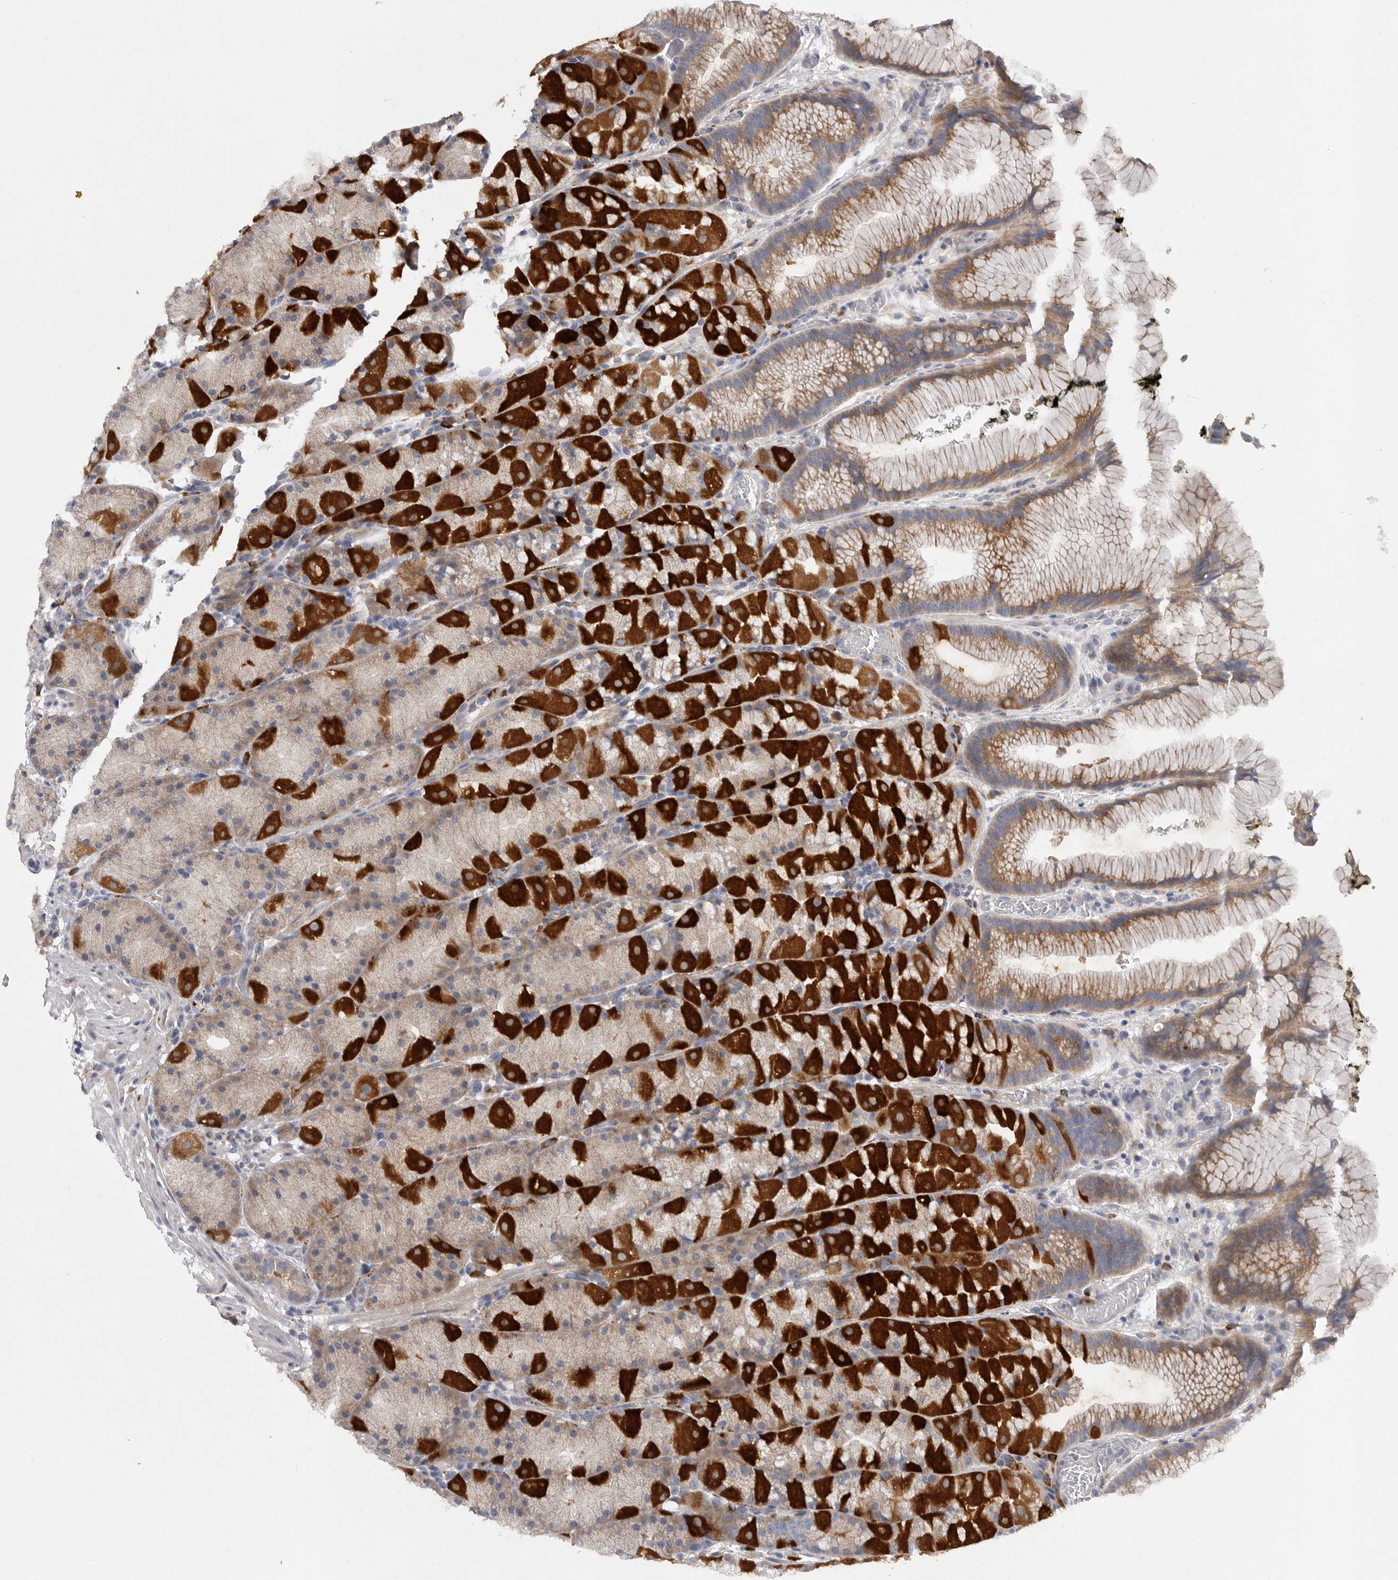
{"staining": {"intensity": "strong", "quantity": "25%-75%", "location": "cytoplasmic/membranous"}, "tissue": "stomach", "cell_type": "Glandular cells", "image_type": "normal", "snomed": [{"axis": "morphology", "description": "Normal tissue, NOS"}, {"axis": "topography", "description": "Stomach, upper"}, {"axis": "topography", "description": "Stomach"}], "caption": "IHC micrograph of unremarkable stomach stained for a protein (brown), which displays high levels of strong cytoplasmic/membranous expression in approximately 25%-75% of glandular cells.", "gene": "EDEM3", "patient": {"sex": "male", "age": 48}}